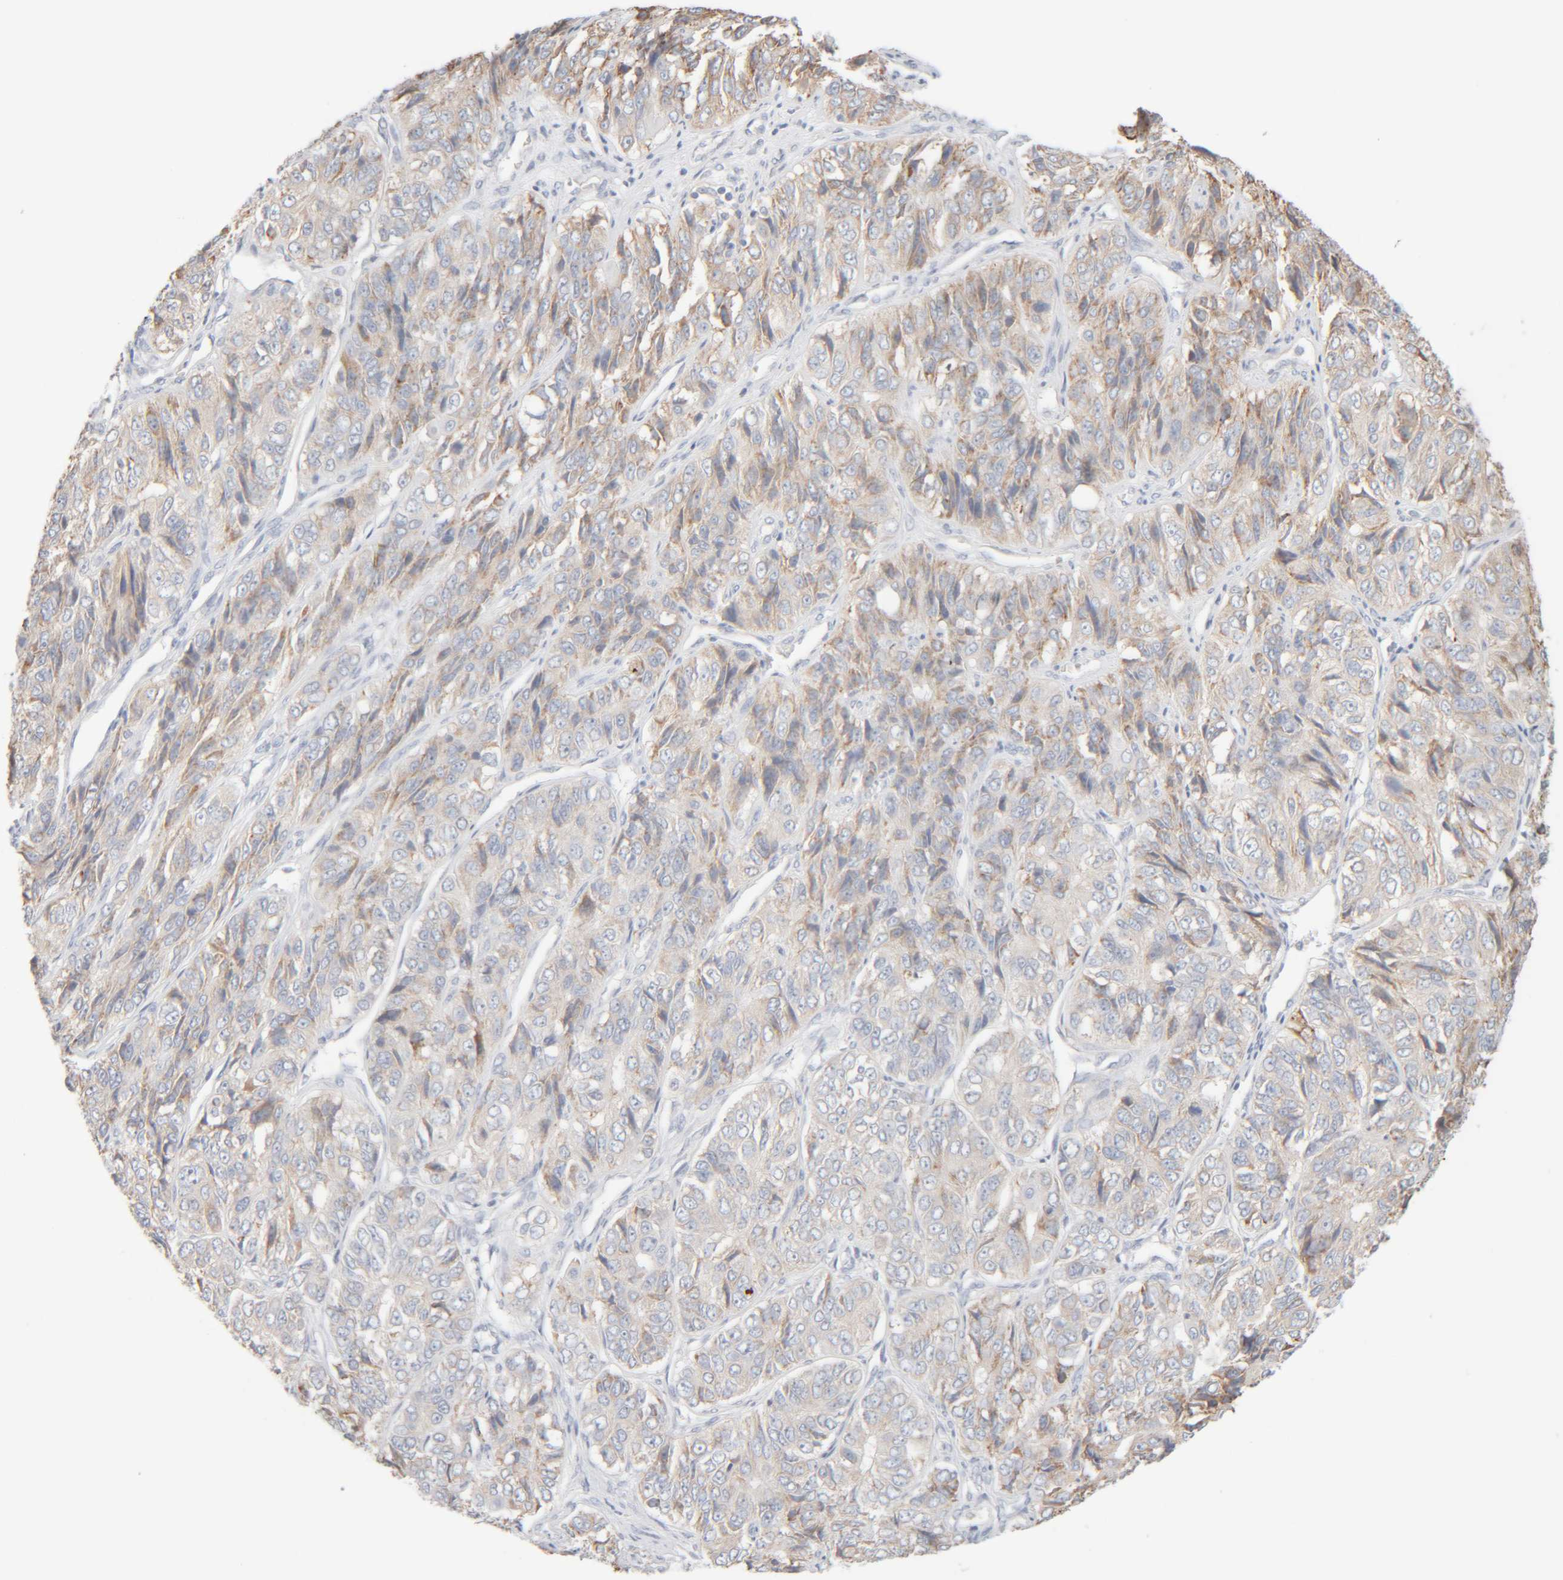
{"staining": {"intensity": "weak", "quantity": "25%-75%", "location": "cytoplasmic/membranous"}, "tissue": "ovarian cancer", "cell_type": "Tumor cells", "image_type": "cancer", "snomed": [{"axis": "morphology", "description": "Carcinoma, endometroid"}, {"axis": "topography", "description": "Ovary"}], "caption": "Immunohistochemical staining of human endometroid carcinoma (ovarian) displays low levels of weak cytoplasmic/membranous protein expression in about 25%-75% of tumor cells.", "gene": "RIDA", "patient": {"sex": "female", "age": 51}}